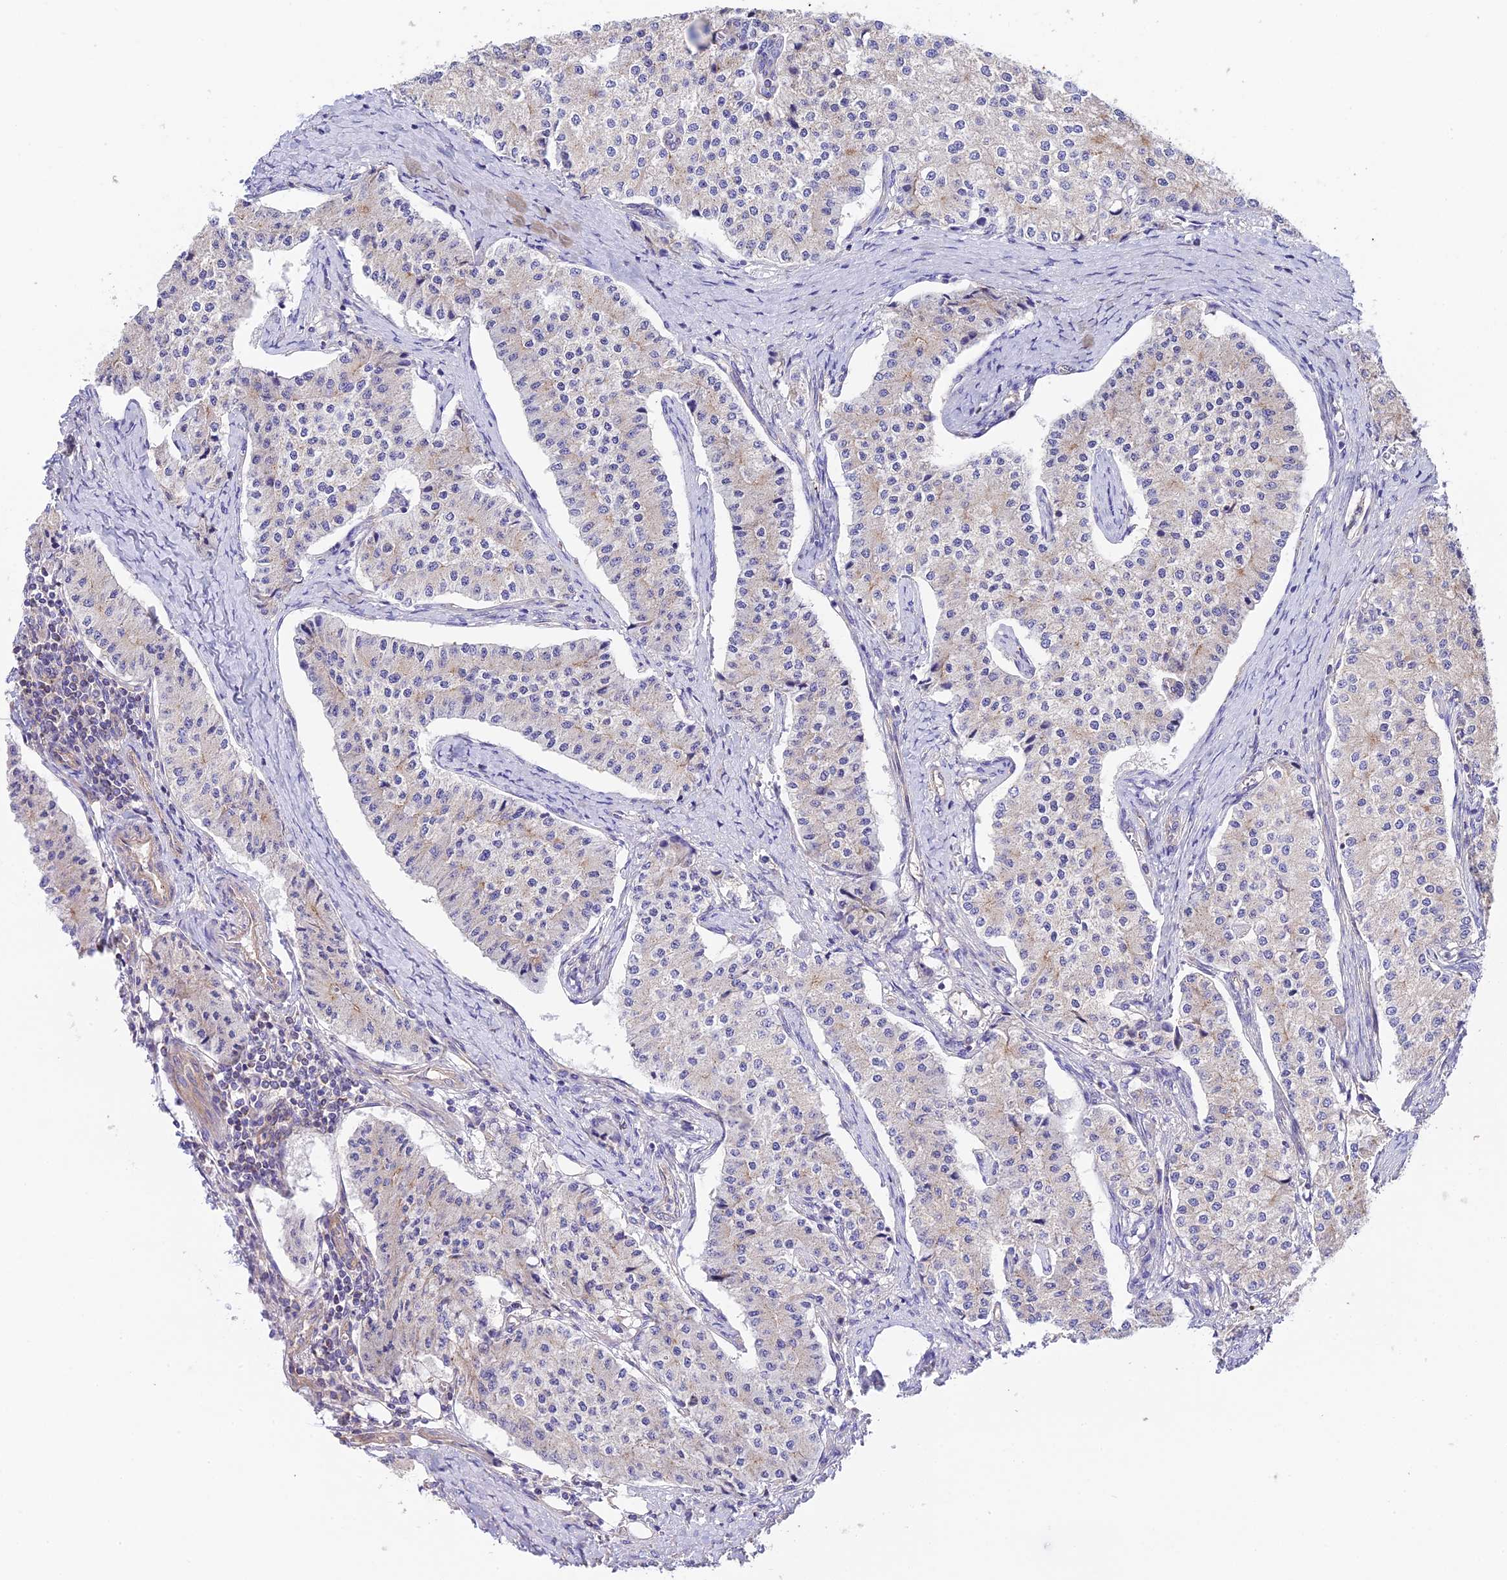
{"staining": {"intensity": "negative", "quantity": "none", "location": "none"}, "tissue": "carcinoid", "cell_type": "Tumor cells", "image_type": "cancer", "snomed": [{"axis": "morphology", "description": "Carcinoid, malignant, NOS"}, {"axis": "topography", "description": "Colon"}], "caption": "IHC micrograph of neoplastic tissue: carcinoid stained with DAB reveals no significant protein expression in tumor cells.", "gene": "QRFP", "patient": {"sex": "female", "age": 52}}